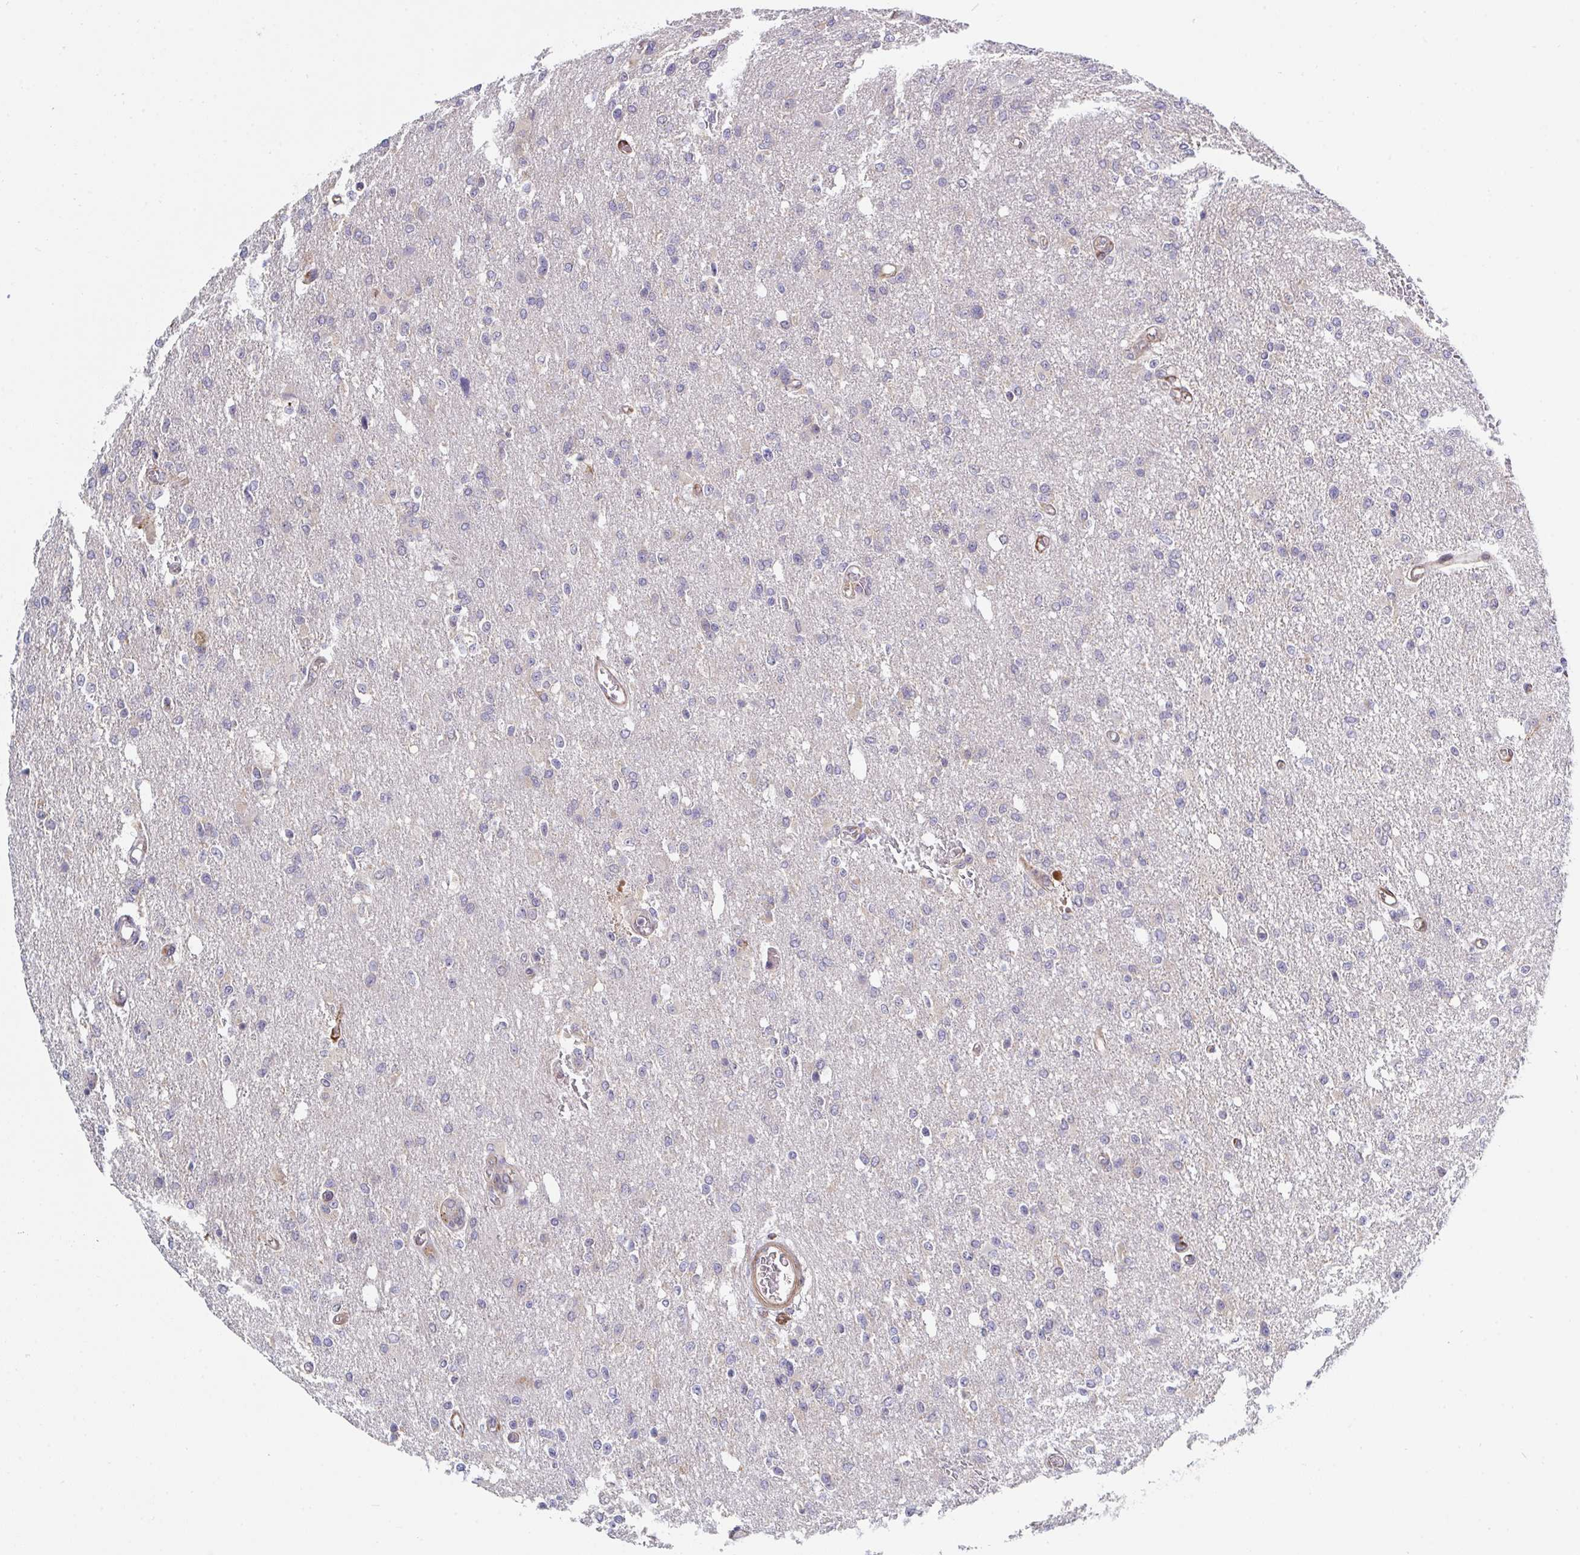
{"staining": {"intensity": "negative", "quantity": "none", "location": "none"}, "tissue": "glioma", "cell_type": "Tumor cells", "image_type": "cancer", "snomed": [{"axis": "morphology", "description": "Glioma, malignant, Low grade"}, {"axis": "topography", "description": "Brain"}], "caption": "The immunohistochemistry photomicrograph has no significant positivity in tumor cells of glioma tissue. Nuclei are stained in blue.", "gene": "FRMD3", "patient": {"sex": "male", "age": 26}}